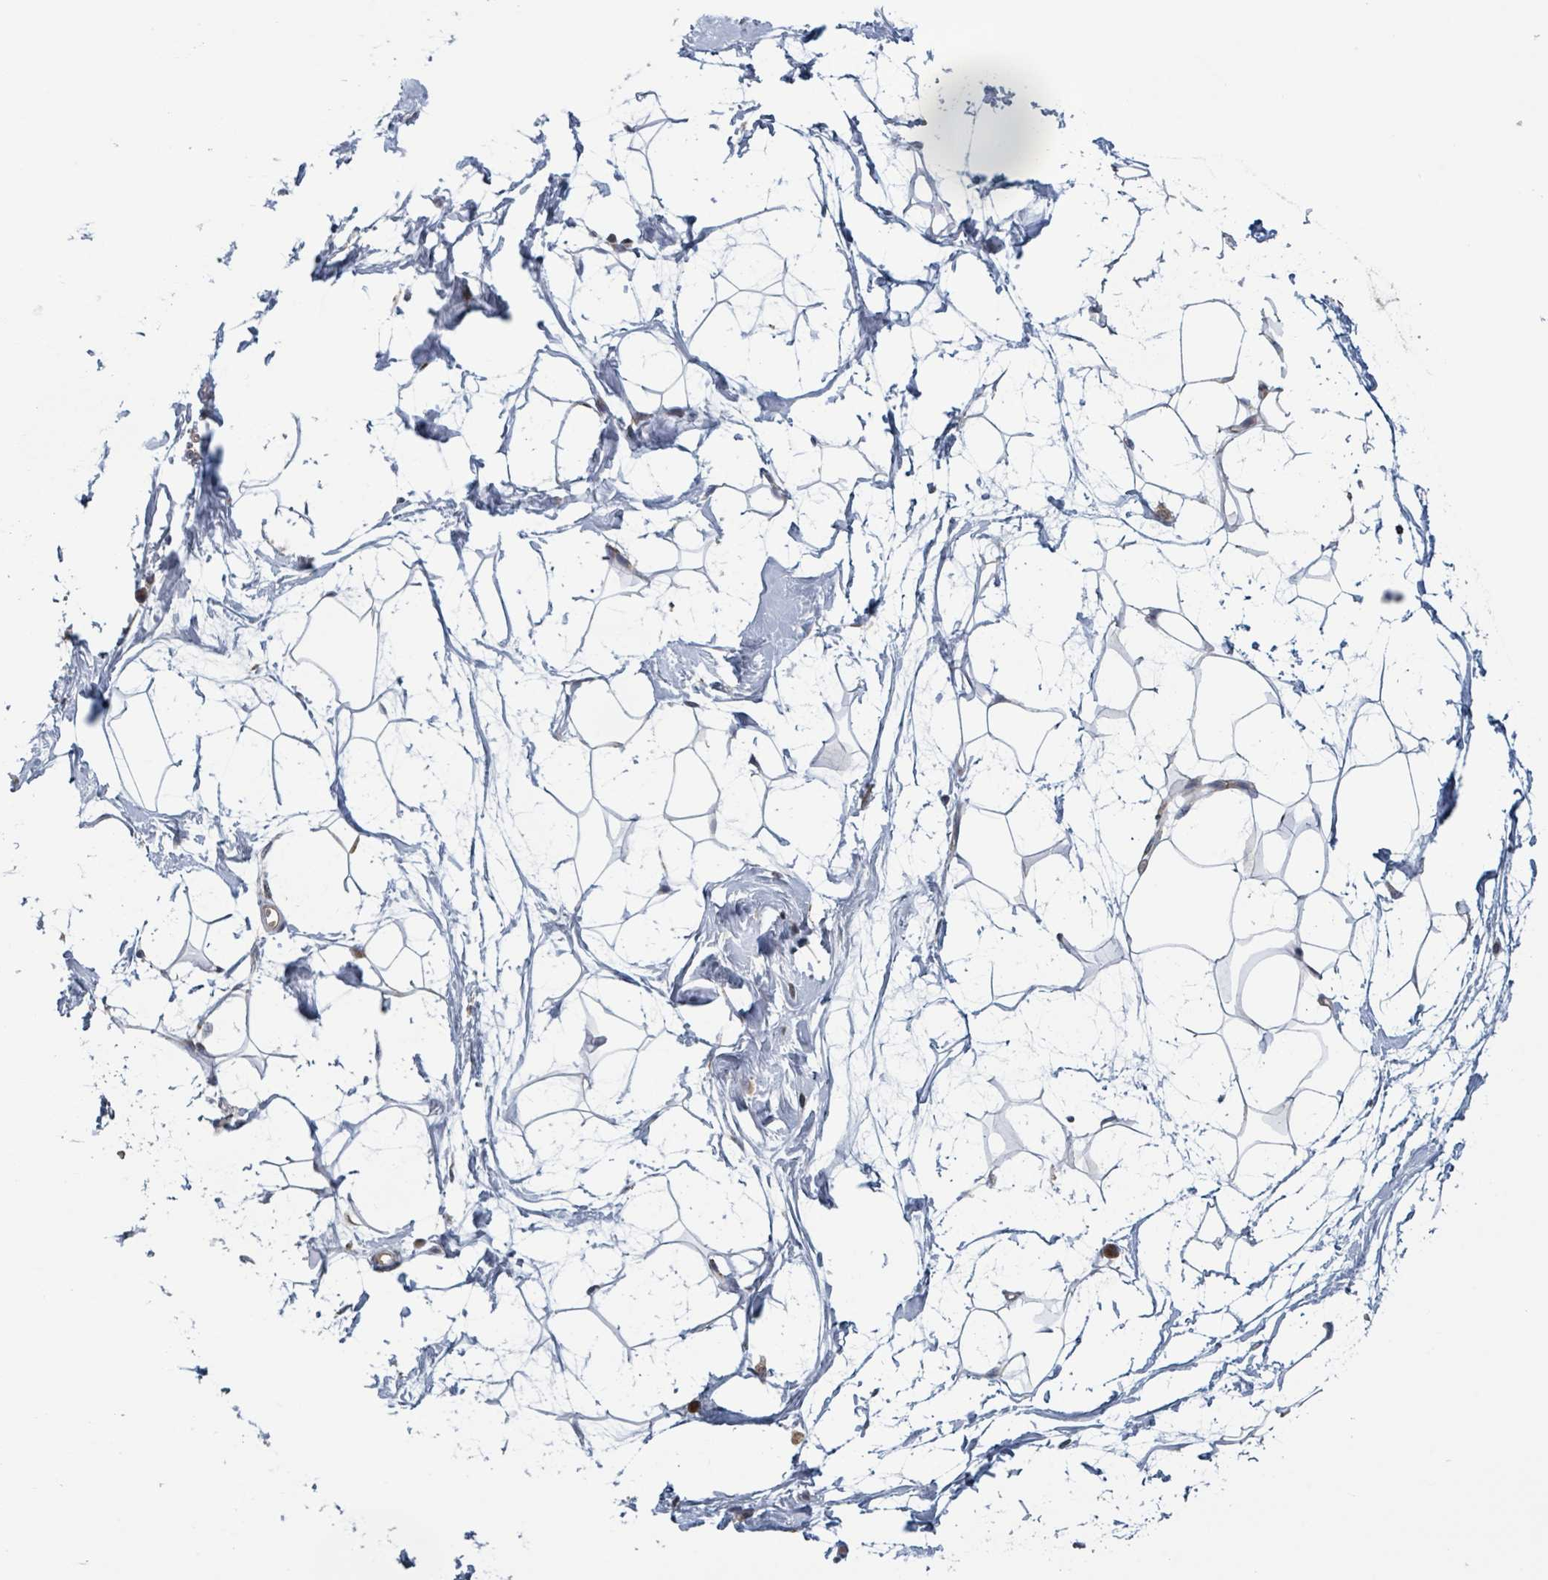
{"staining": {"intensity": "negative", "quantity": "none", "location": "none"}, "tissue": "breast", "cell_type": "Adipocytes", "image_type": "normal", "snomed": [{"axis": "morphology", "description": "Normal tissue, NOS"}, {"axis": "topography", "description": "Breast"}], "caption": "Adipocytes are negative for brown protein staining in normal breast. (Stains: DAB (3,3'-diaminobenzidine) immunohistochemistry with hematoxylin counter stain, Microscopy: brightfield microscopy at high magnification).", "gene": "HIVEP1", "patient": {"sex": "female", "age": 45}}